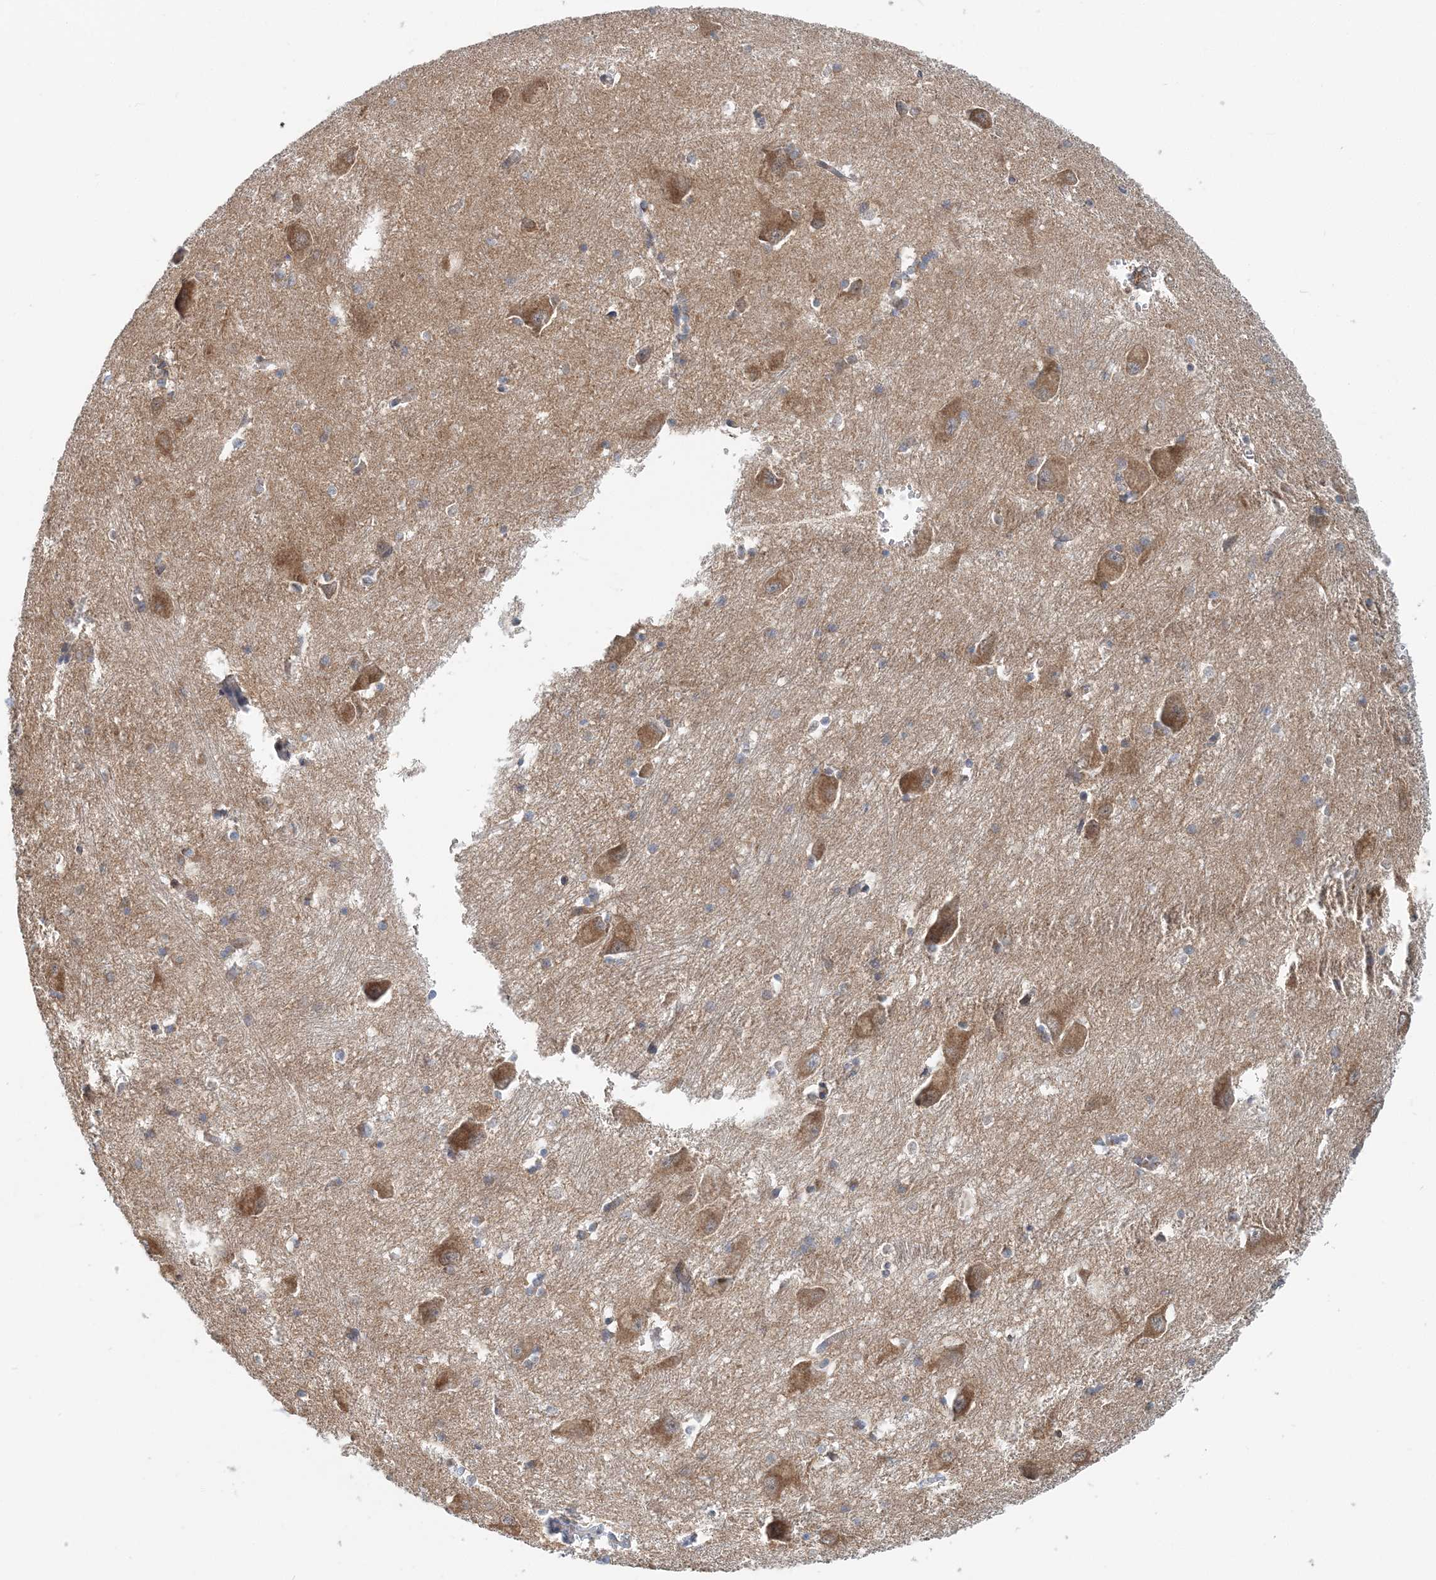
{"staining": {"intensity": "moderate", "quantity": "<25%", "location": "cytoplasmic/membranous,nuclear"}, "tissue": "caudate", "cell_type": "Glial cells", "image_type": "normal", "snomed": [{"axis": "morphology", "description": "Normal tissue, NOS"}, {"axis": "topography", "description": "Lateral ventricle wall"}], "caption": "Caudate stained with DAB (3,3'-diaminobenzidine) immunohistochemistry (IHC) demonstrates low levels of moderate cytoplasmic/membranous,nuclear positivity in approximately <25% of glial cells. (IHC, brightfield microscopy, high magnification).", "gene": "MOB4", "patient": {"sex": "male", "age": 37}}